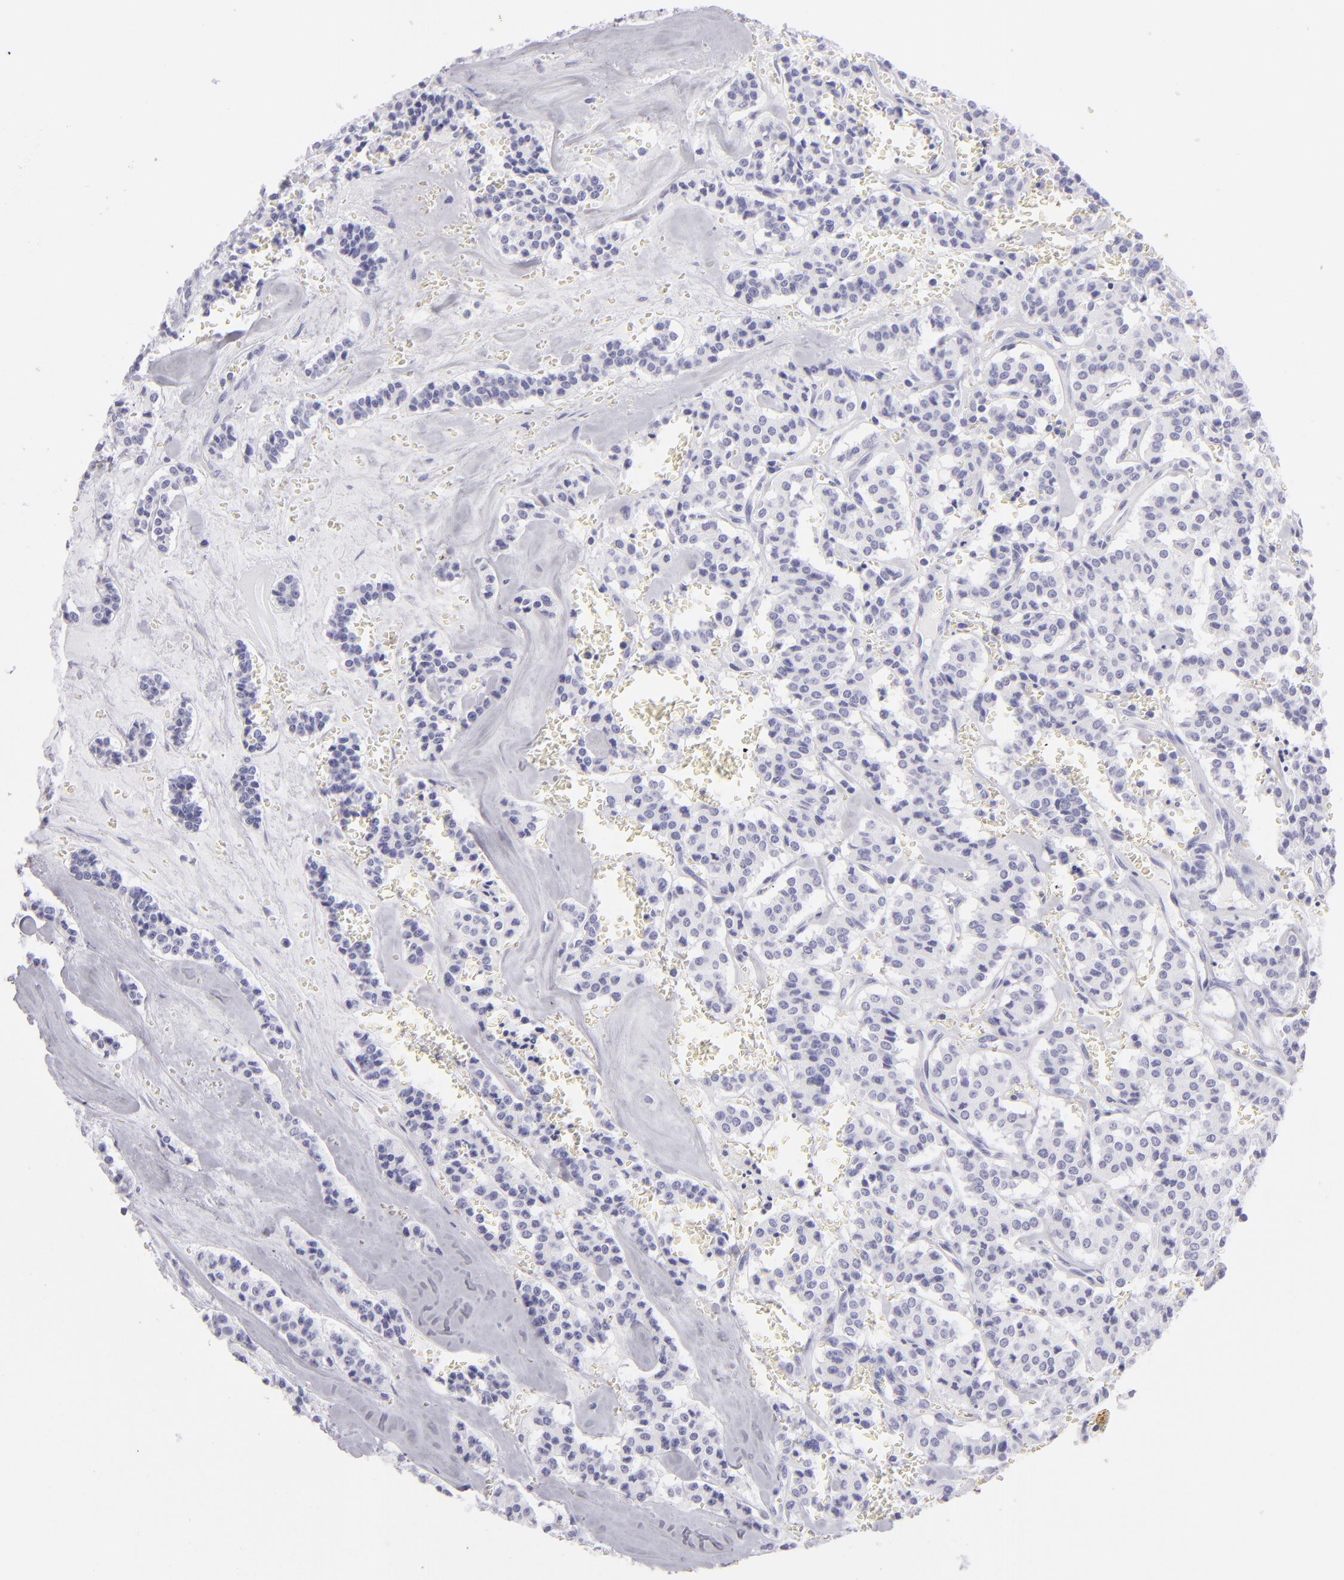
{"staining": {"intensity": "negative", "quantity": "none", "location": "none"}, "tissue": "carcinoid", "cell_type": "Tumor cells", "image_type": "cancer", "snomed": [{"axis": "morphology", "description": "Carcinoid, malignant, NOS"}, {"axis": "topography", "description": "Bronchus"}], "caption": "This is a photomicrograph of immunohistochemistry (IHC) staining of carcinoid (malignant), which shows no positivity in tumor cells.", "gene": "PVALB", "patient": {"sex": "male", "age": 55}}